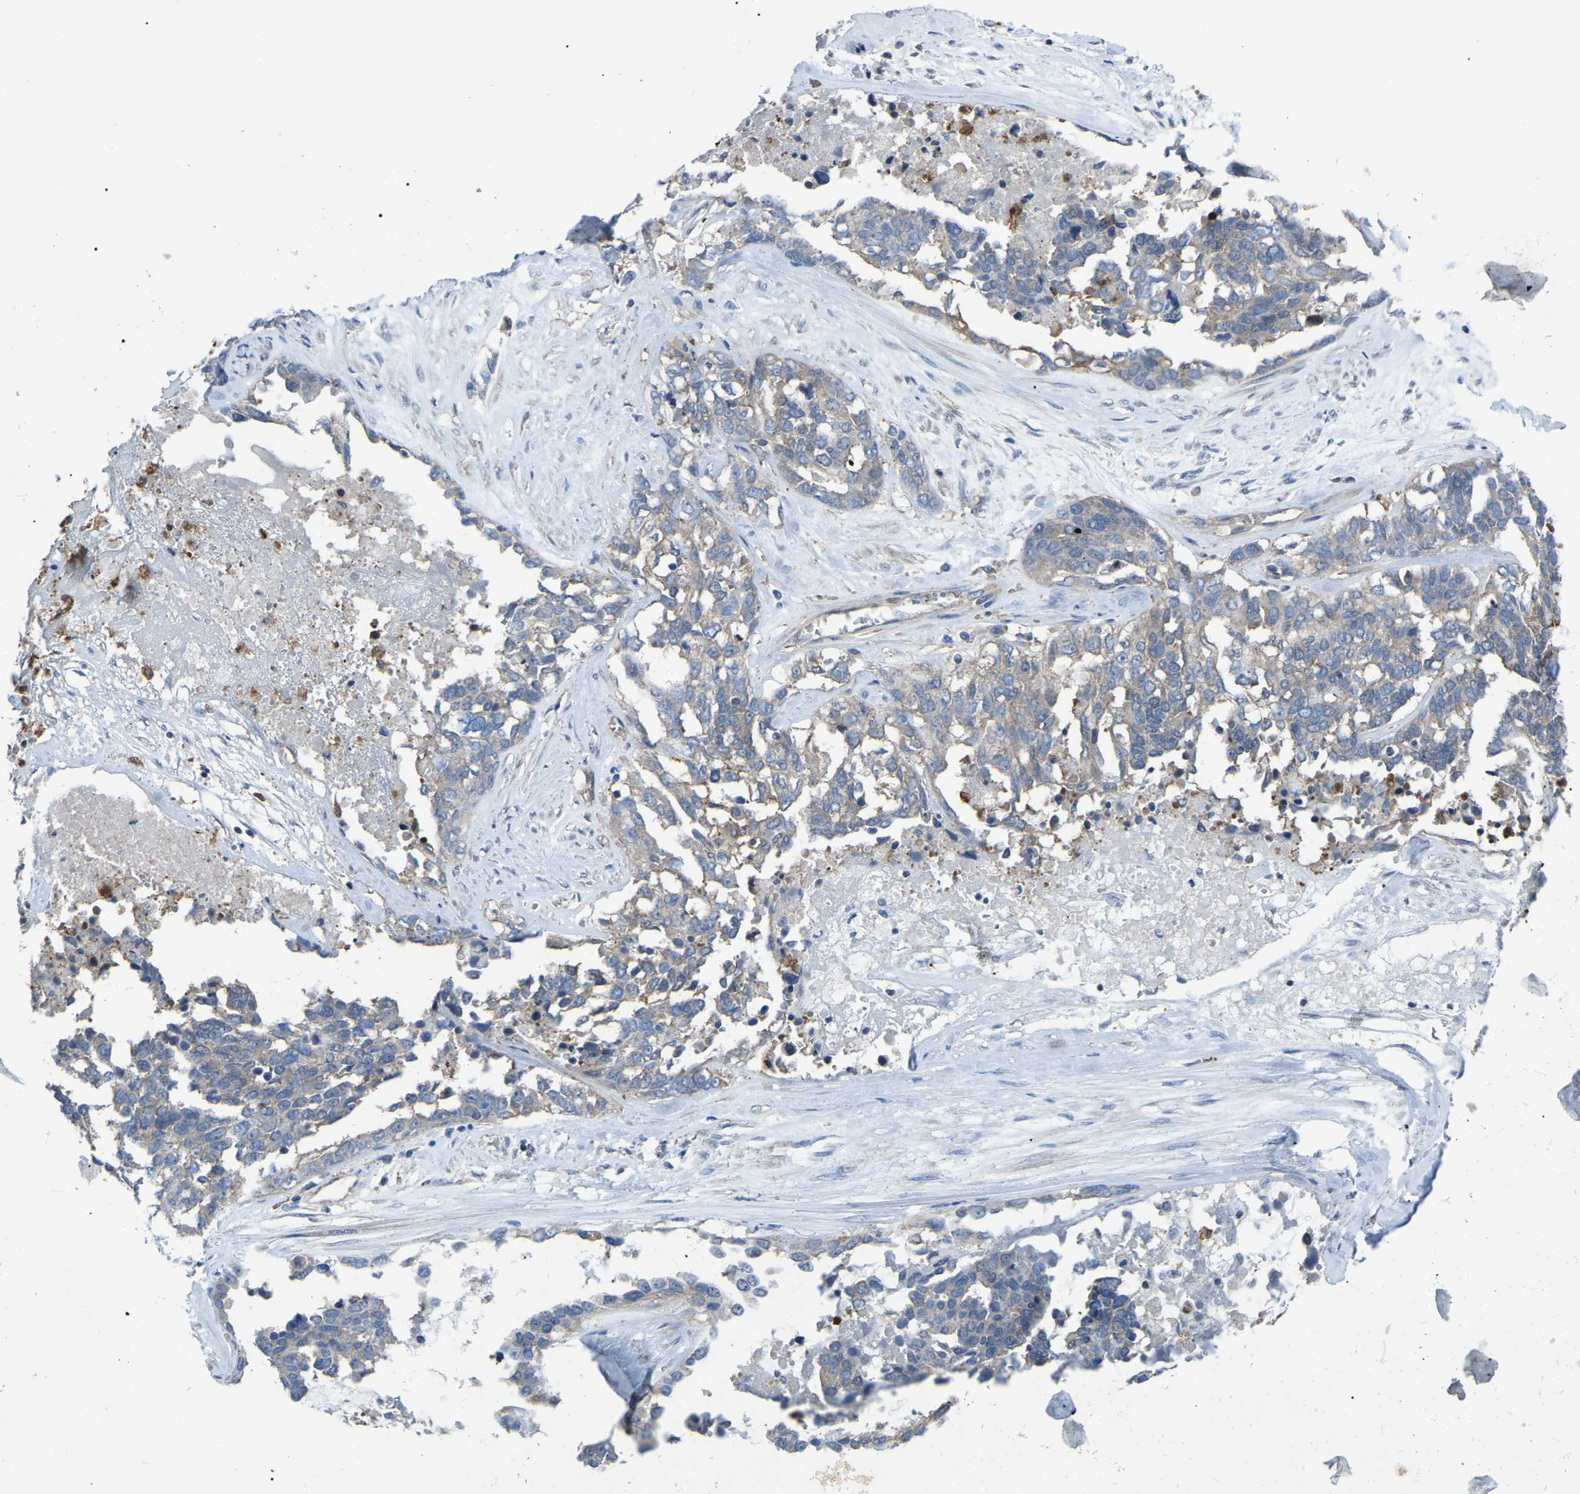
{"staining": {"intensity": "weak", "quantity": "<25%", "location": "cytoplasmic/membranous"}, "tissue": "ovarian cancer", "cell_type": "Tumor cells", "image_type": "cancer", "snomed": [{"axis": "morphology", "description": "Cystadenocarcinoma, serous, NOS"}, {"axis": "topography", "description": "Ovary"}], "caption": "Protein analysis of ovarian cancer displays no significant expression in tumor cells. Nuclei are stained in blue.", "gene": "AIMP1", "patient": {"sex": "female", "age": 44}}